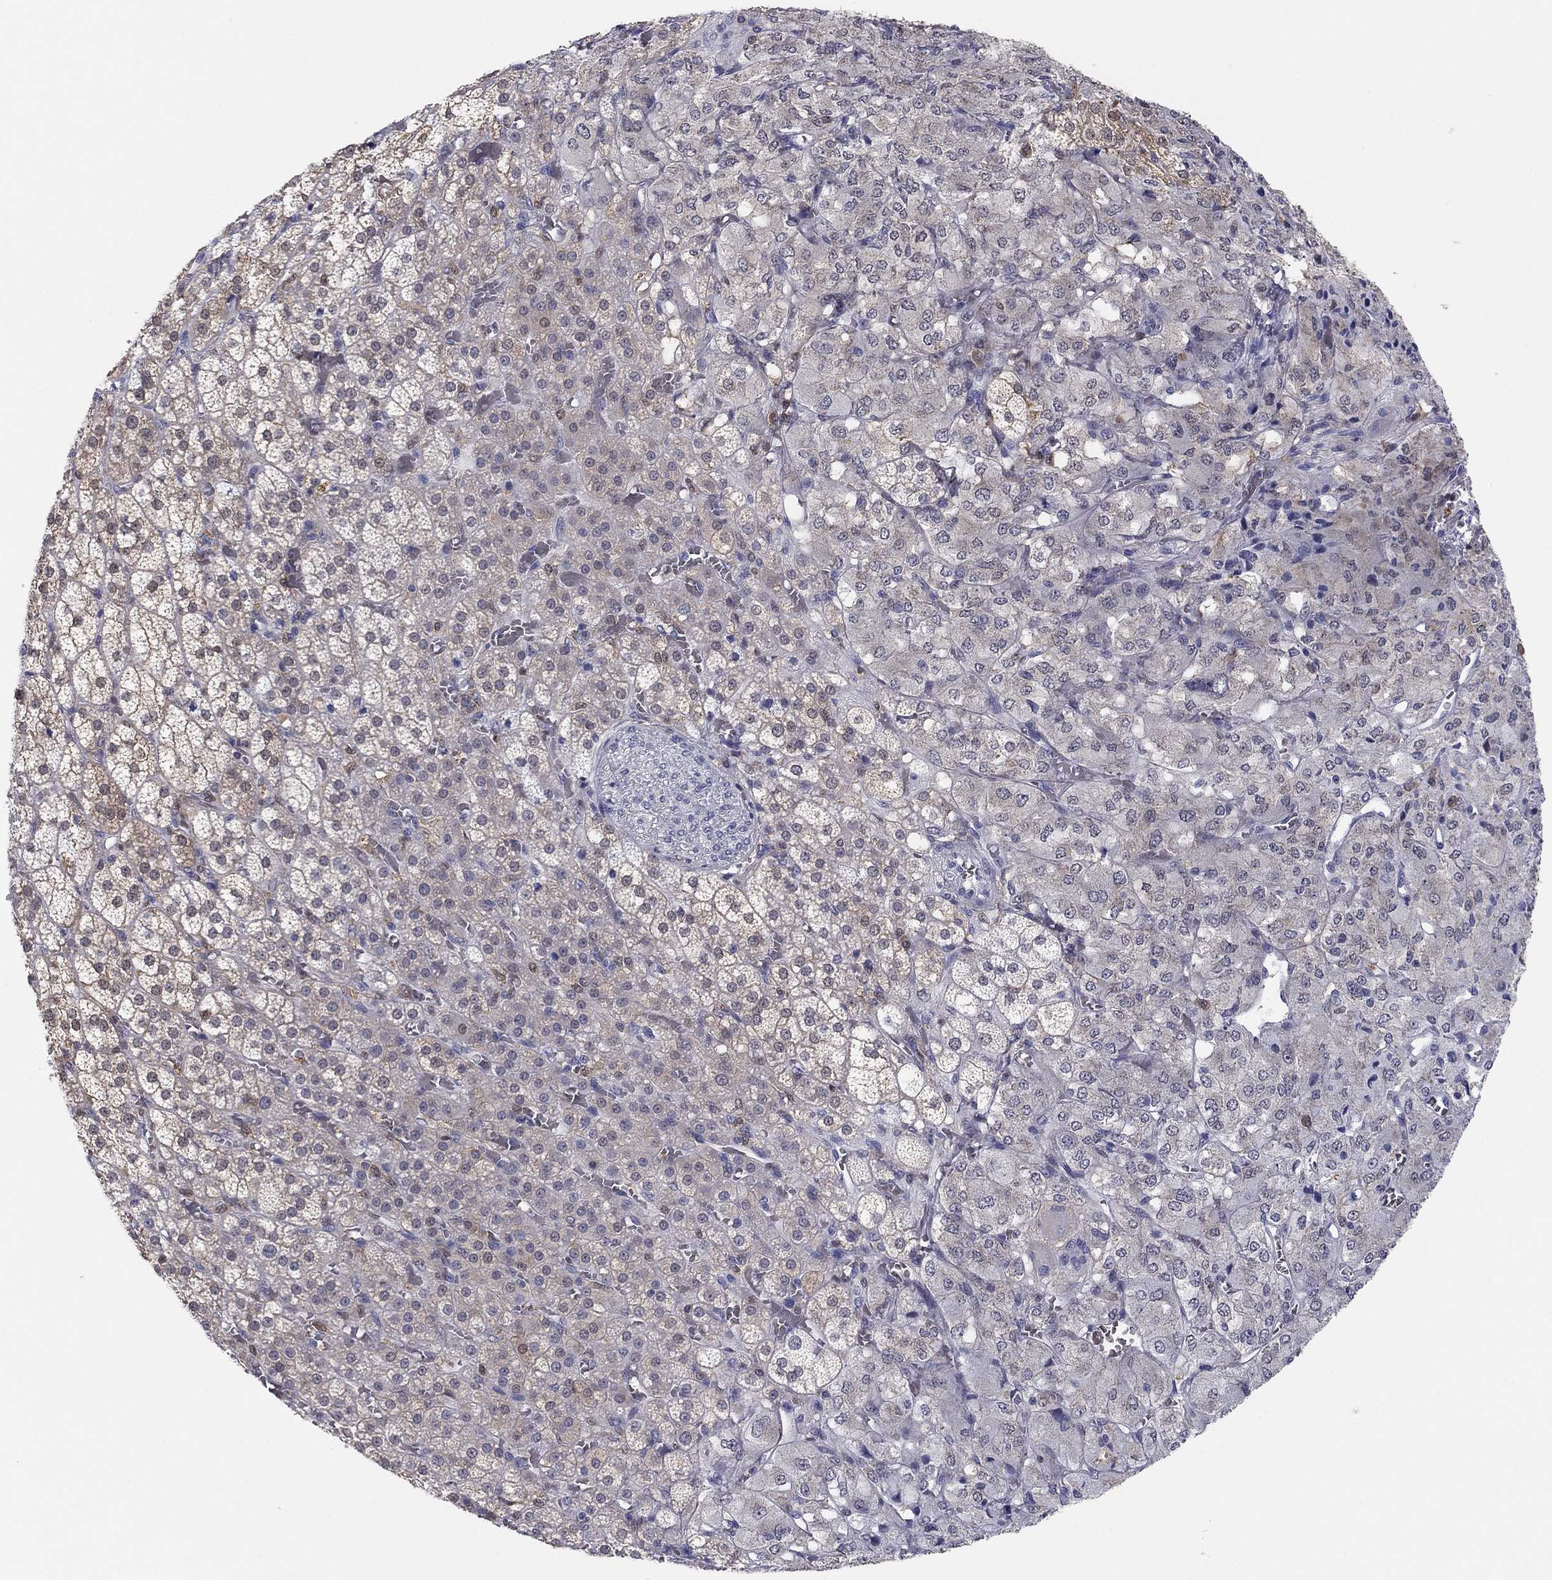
{"staining": {"intensity": "moderate", "quantity": "<25%", "location": "cytoplasmic/membranous"}, "tissue": "adrenal gland", "cell_type": "Glandular cells", "image_type": "normal", "snomed": [{"axis": "morphology", "description": "Normal tissue, NOS"}, {"axis": "topography", "description": "Adrenal gland"}], "caption": "Approximately <25% of glandular cells in unremarkable adrenal gland demonstrate moderate cytoplasmic/membranous protein staining as visualized by brown immunohistochemical staining.", "gene": "PDXK", "patient": {"sex": "female", "age": 60}}